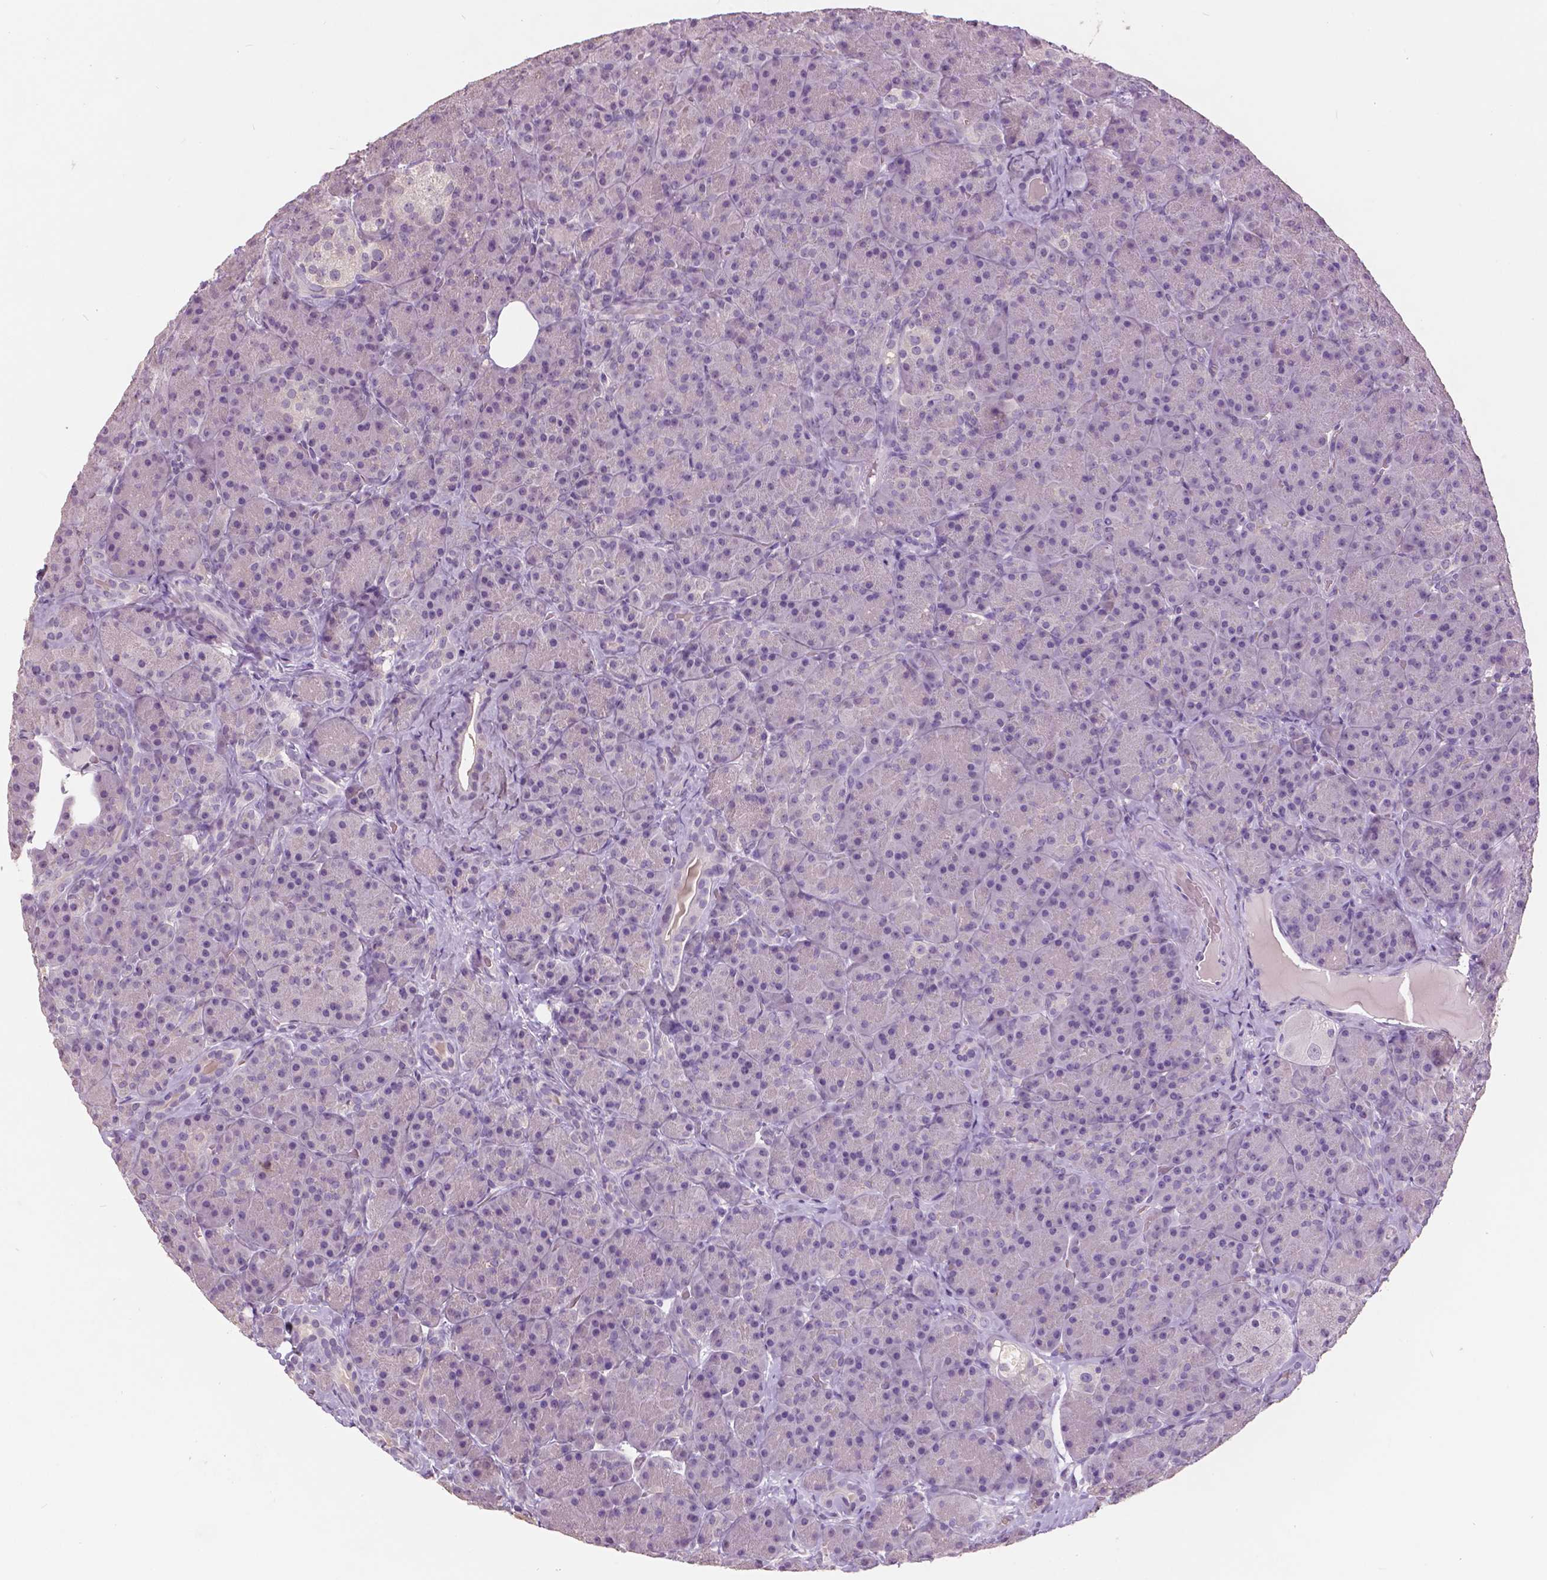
{"staining": {"intensity": "moderate", "quantity": "25%-75%", "location": "cytoplasmic/membranous"}, "tissue": "pancreas", "cell_type": "Exocrine glandular cells", "image_type": "normal", "snomed": [{"axis": "morphology", "description": "Normal tissue, NOS"}, {"axis": "topography", "description": "Pancreas"}], "caption": "A brown stain shows moderate cytoplasmic/membranous staining of a protein in exocrine glandular cells of normal pancreas. Nuclei are stained in blue.", "gene": "GRIN2A", "patient": {"sex": "male", "age": 57}}